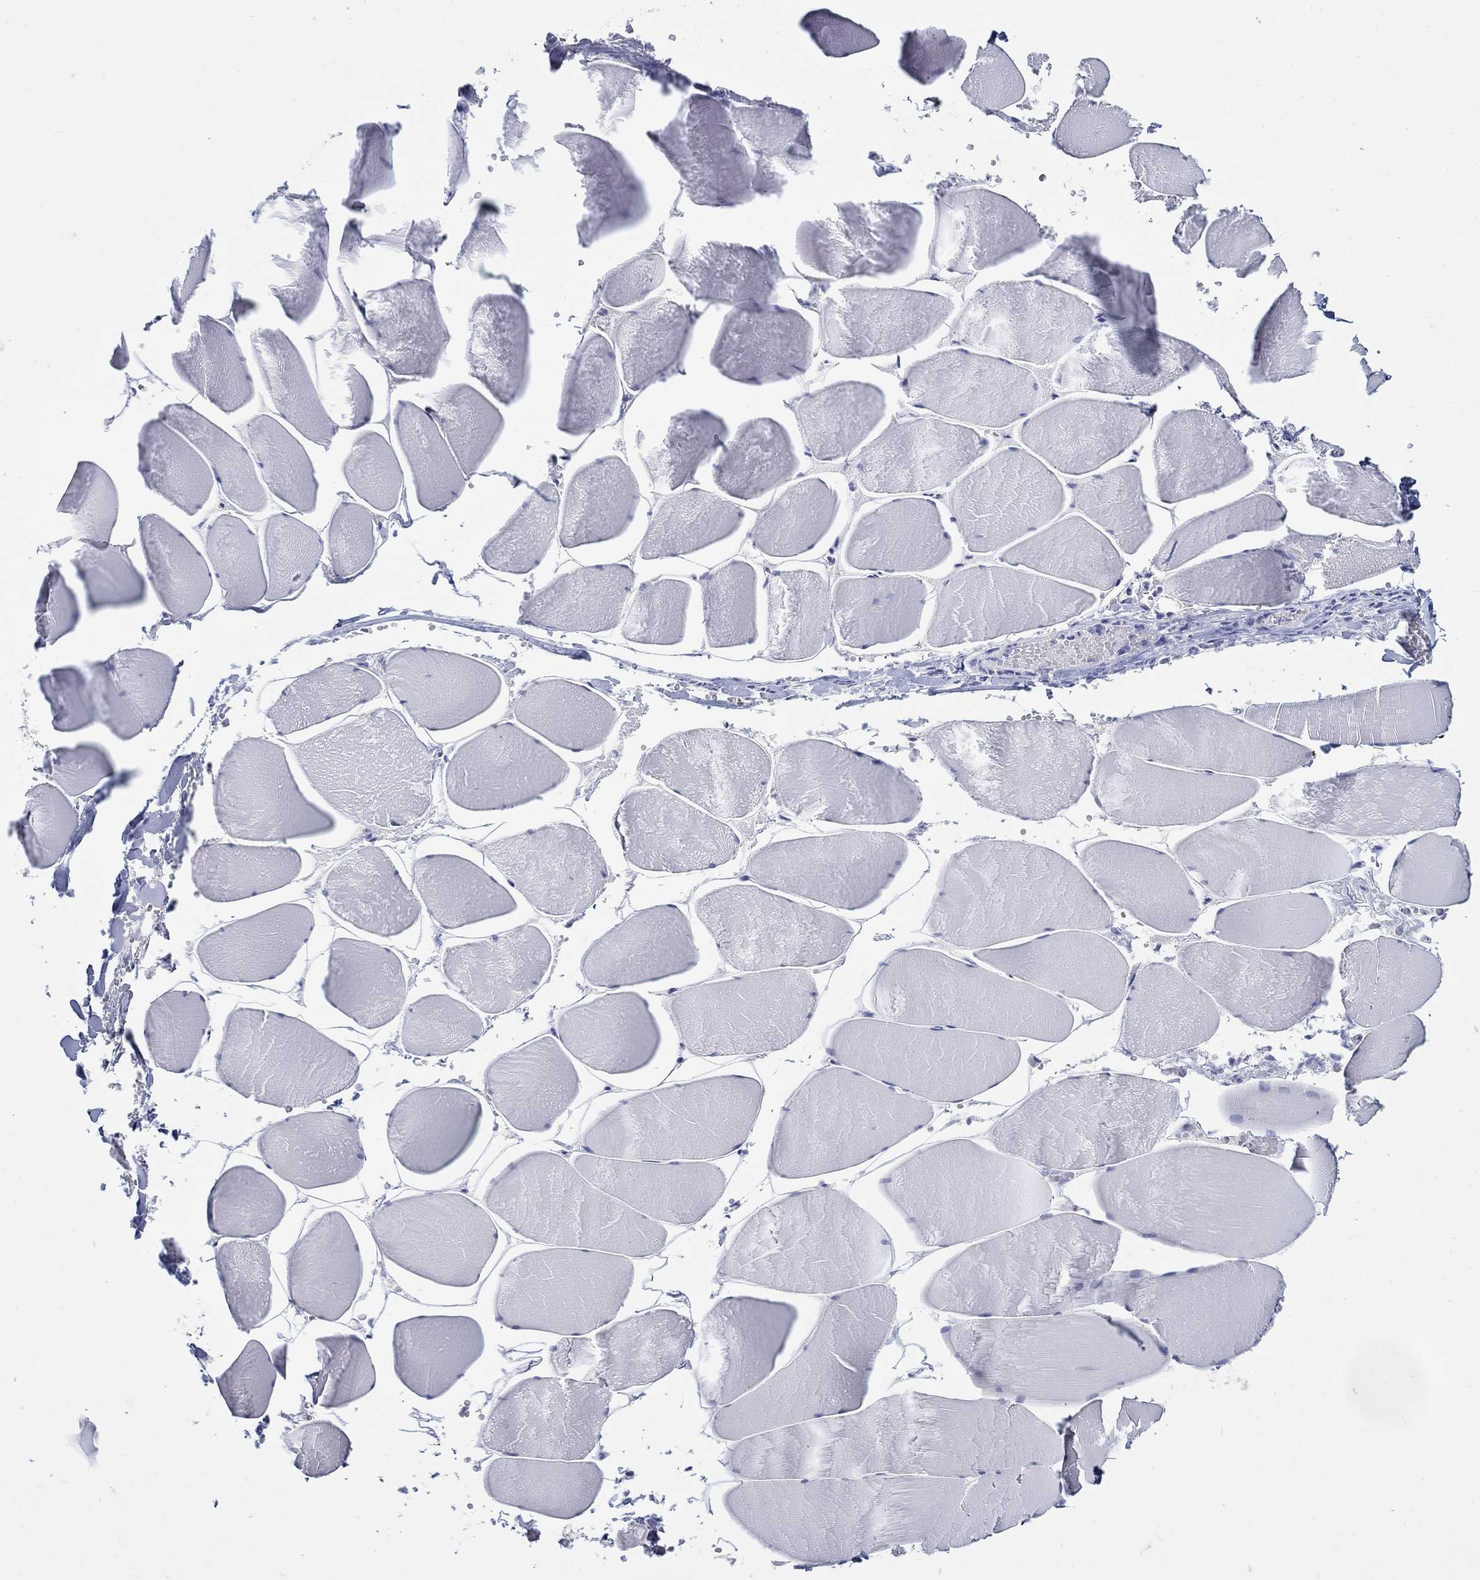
{"staining": {"intensity": "negative", "quantity": "none", "location": "none"}, "tissue": "skeletal muscle", "cell_type": "Myocytes", "image_type": "normal", "snomed": [{"axis": "morphology", "description": "Normal tissue, NOS"}, {"axis": "morphology", "description": "Malignant melanoma, Metastatic site"}, {"axis": "topography", "description": "Skeletal muscle"}], "caption": "Myocytes are negative for protein expression in unremarkable human skeletal muscle. The staining is performed using DAB brown chromogen with nuclei counter-stained in using hematoxylin.", "gene": "AKR1C1", "patient": {"sex": "male", "age": 50}}